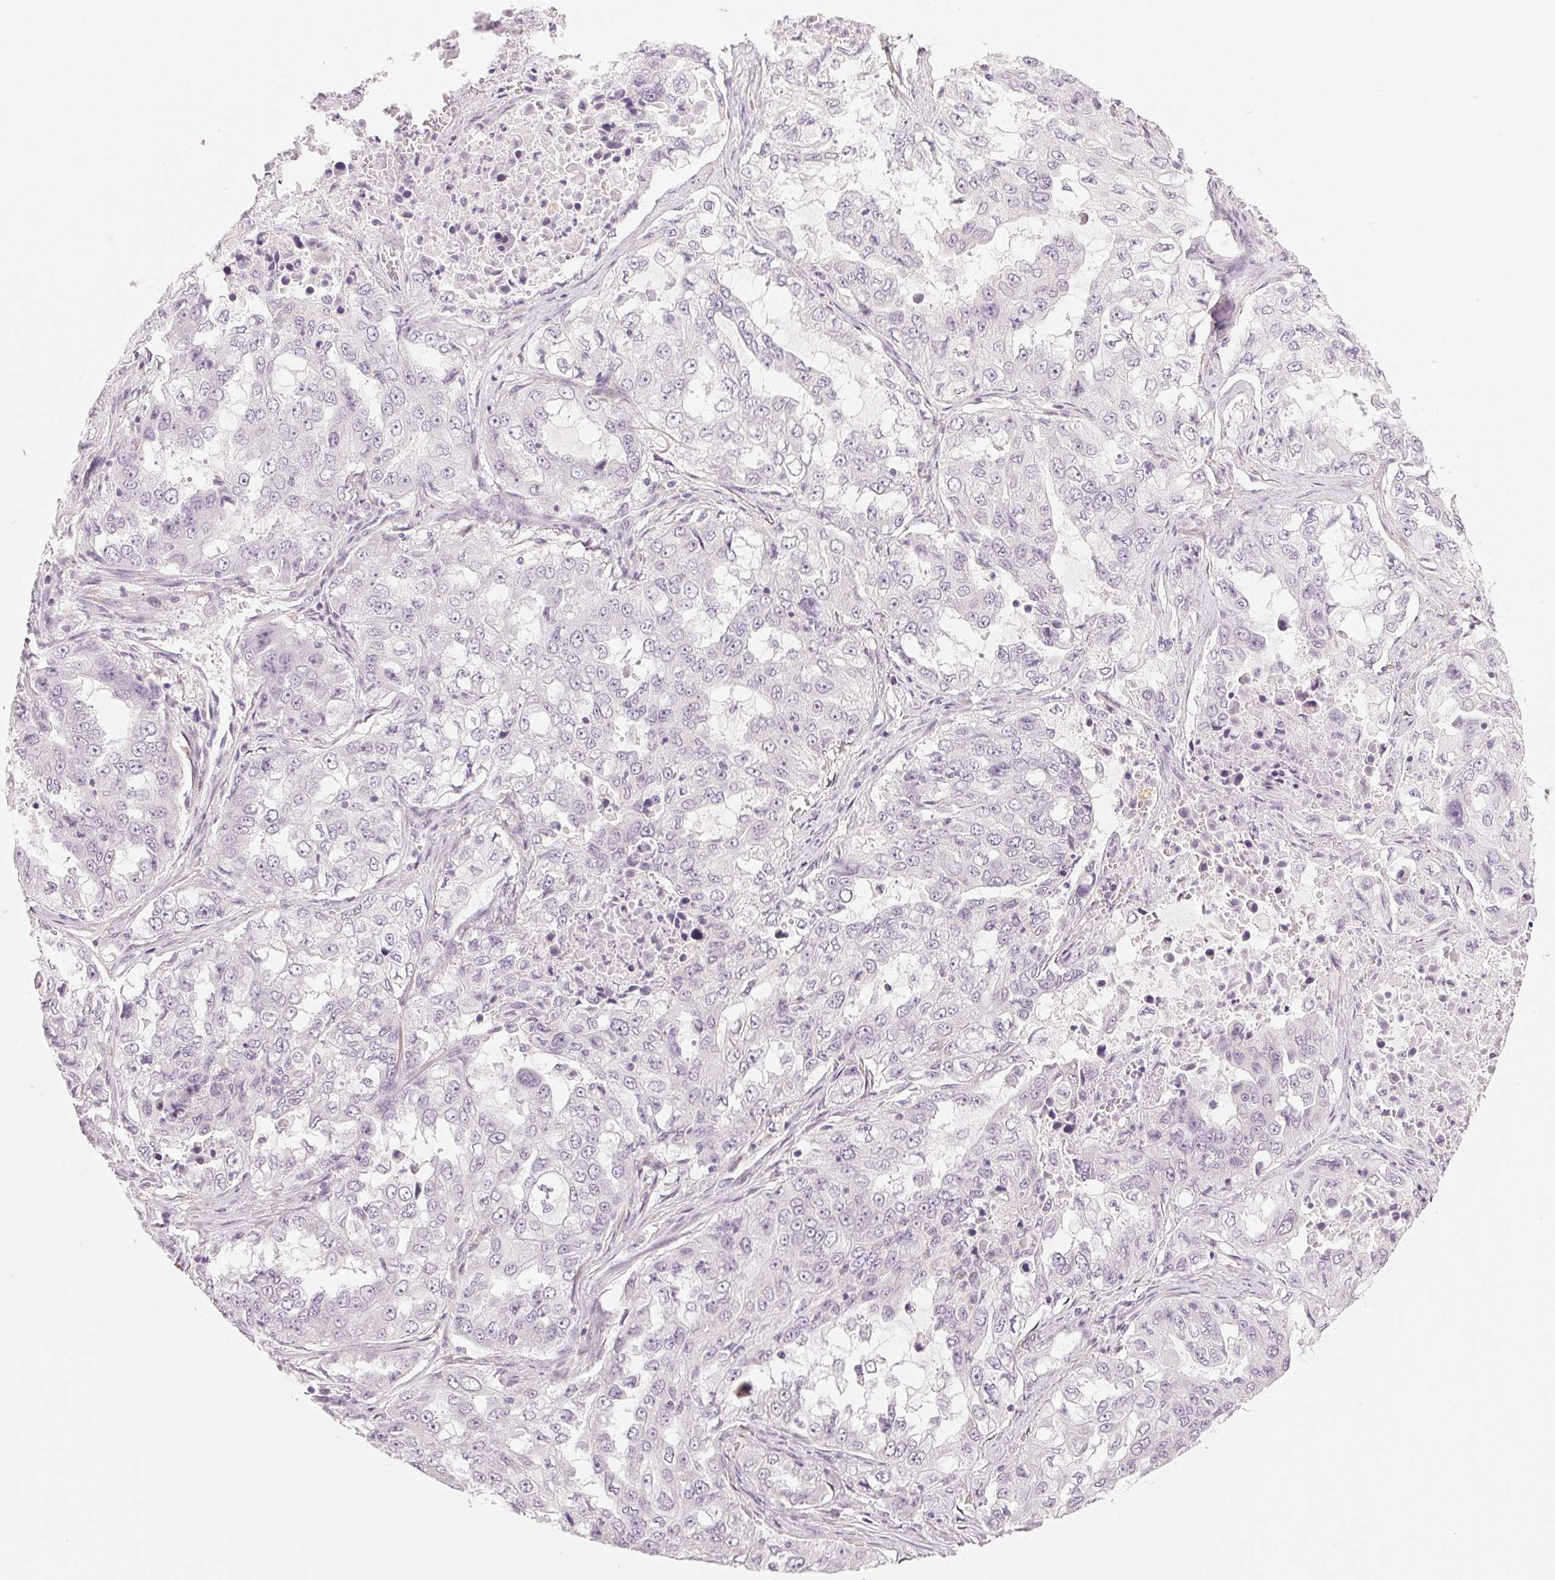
{"staining": {"intensity": "negative", "quantity": "none", "location": "none"}, "tissue": "lung cancer", "cell_type": "Tumor cells", "image_type": "cancer", "snomed": [{"axis": "morphology", "description": "Adenocarcinoma, NOS"}, {"axis": "topography", "description": "Lung"}], "caption": "IHC image of human adenocarcinoma (lung) stained for a protein (brown), which demonstrates no expression in tumor cells.", "gene": "MAP1LC3A", "patient": {"sex": "female", "age": 61}}